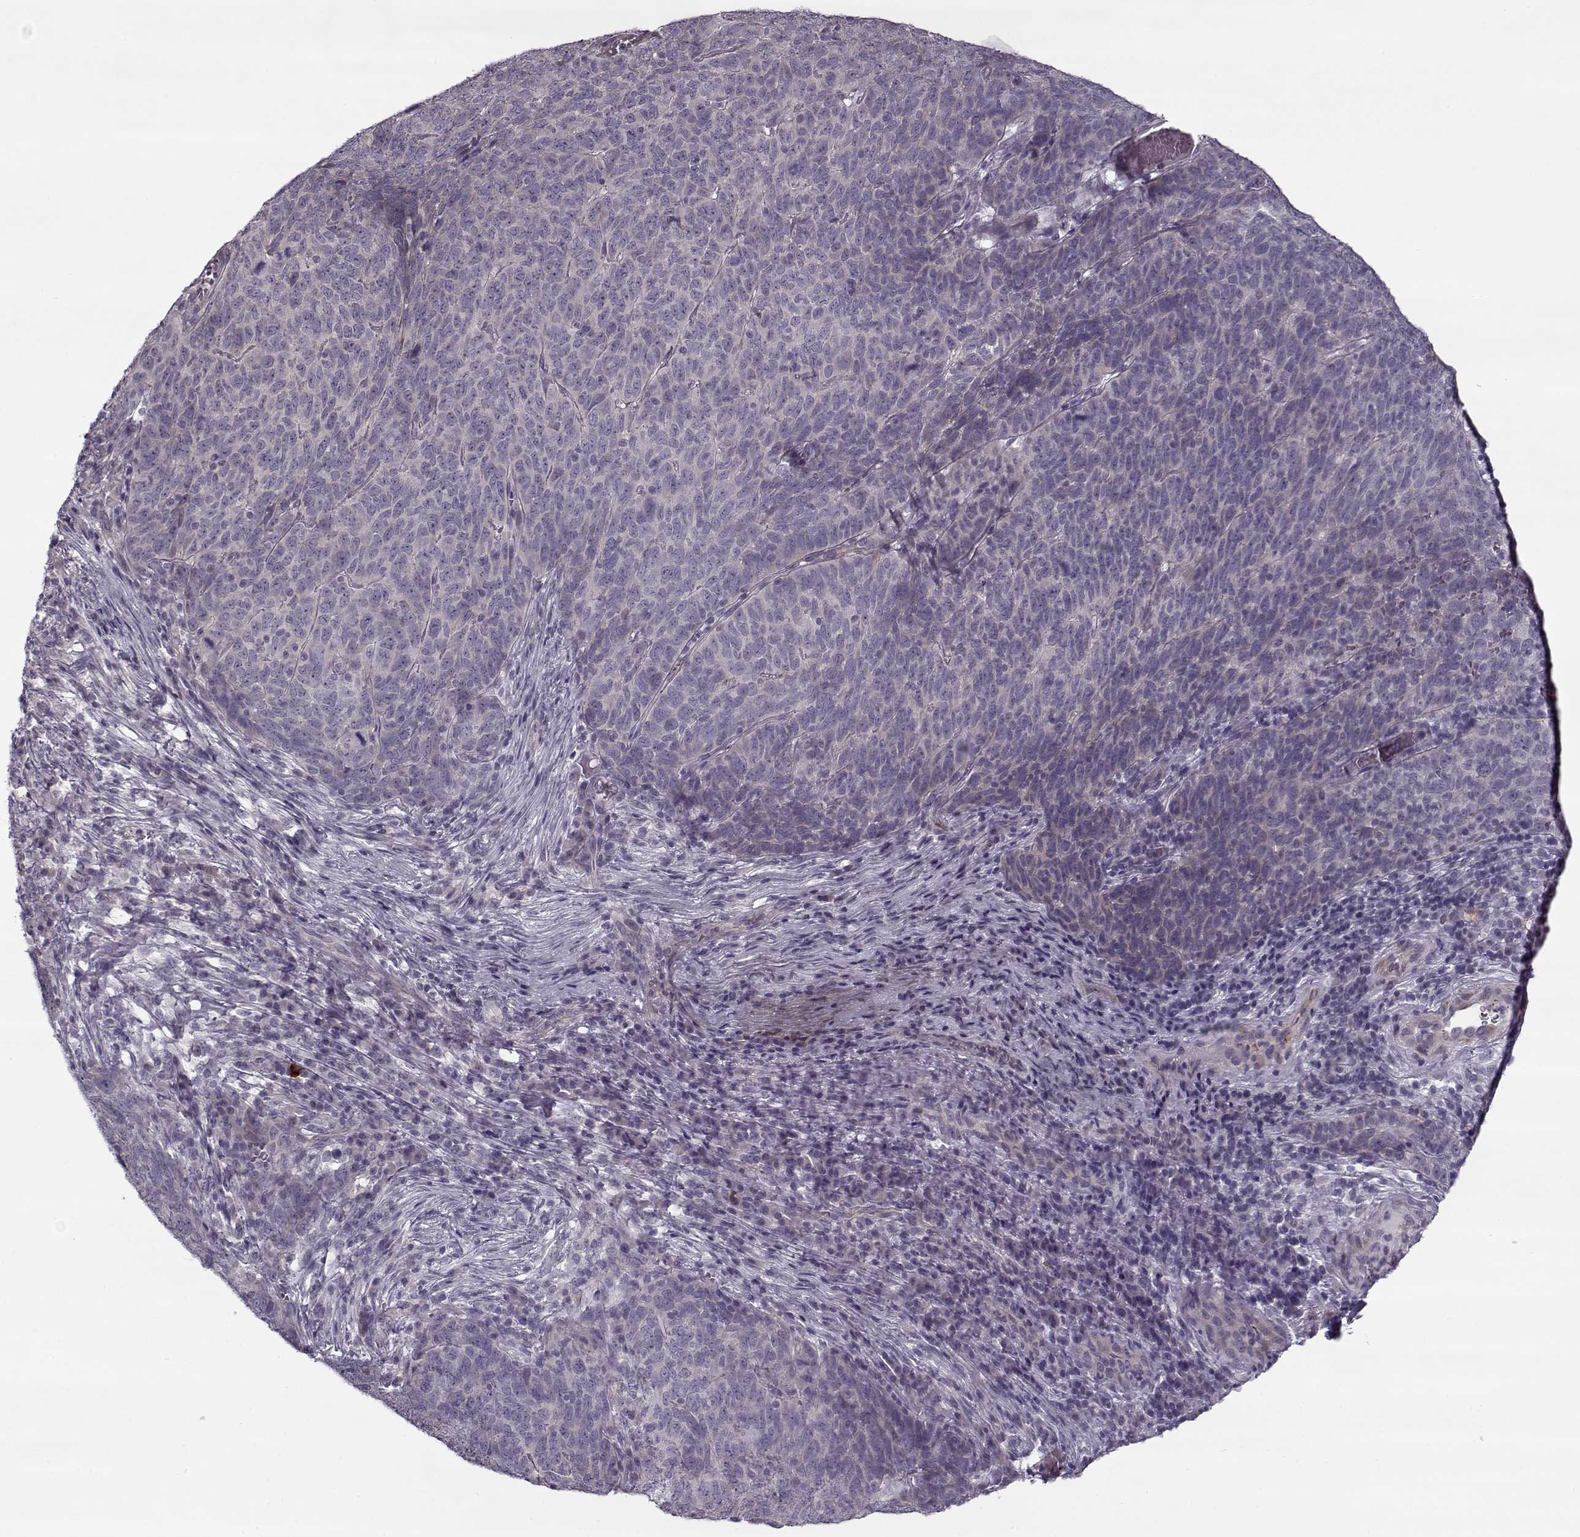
{"staining": {"intensity": "negative", "quantity": "none", "location": "none"}, "tissue": "skin cancer", "cell_type": "Tumor cells", "image_type": "cancer", "snomed": [{"axis": "morphology", "description": "Squamous cell carcinoma, NOS"}, {"axis": "topography", "description": "Skin"}, {"axis": "topography", "description": "Anal"}], "caption": "IHC image of neoplastic tissue: skin cancer (squamous cell carcinoma) stained with DAB (3,3'-diaminobenzidine) reveals no significant protein expression in tumor cells.", "gene": "PNMT", "patient": {"sex": "female", "age": 51}}